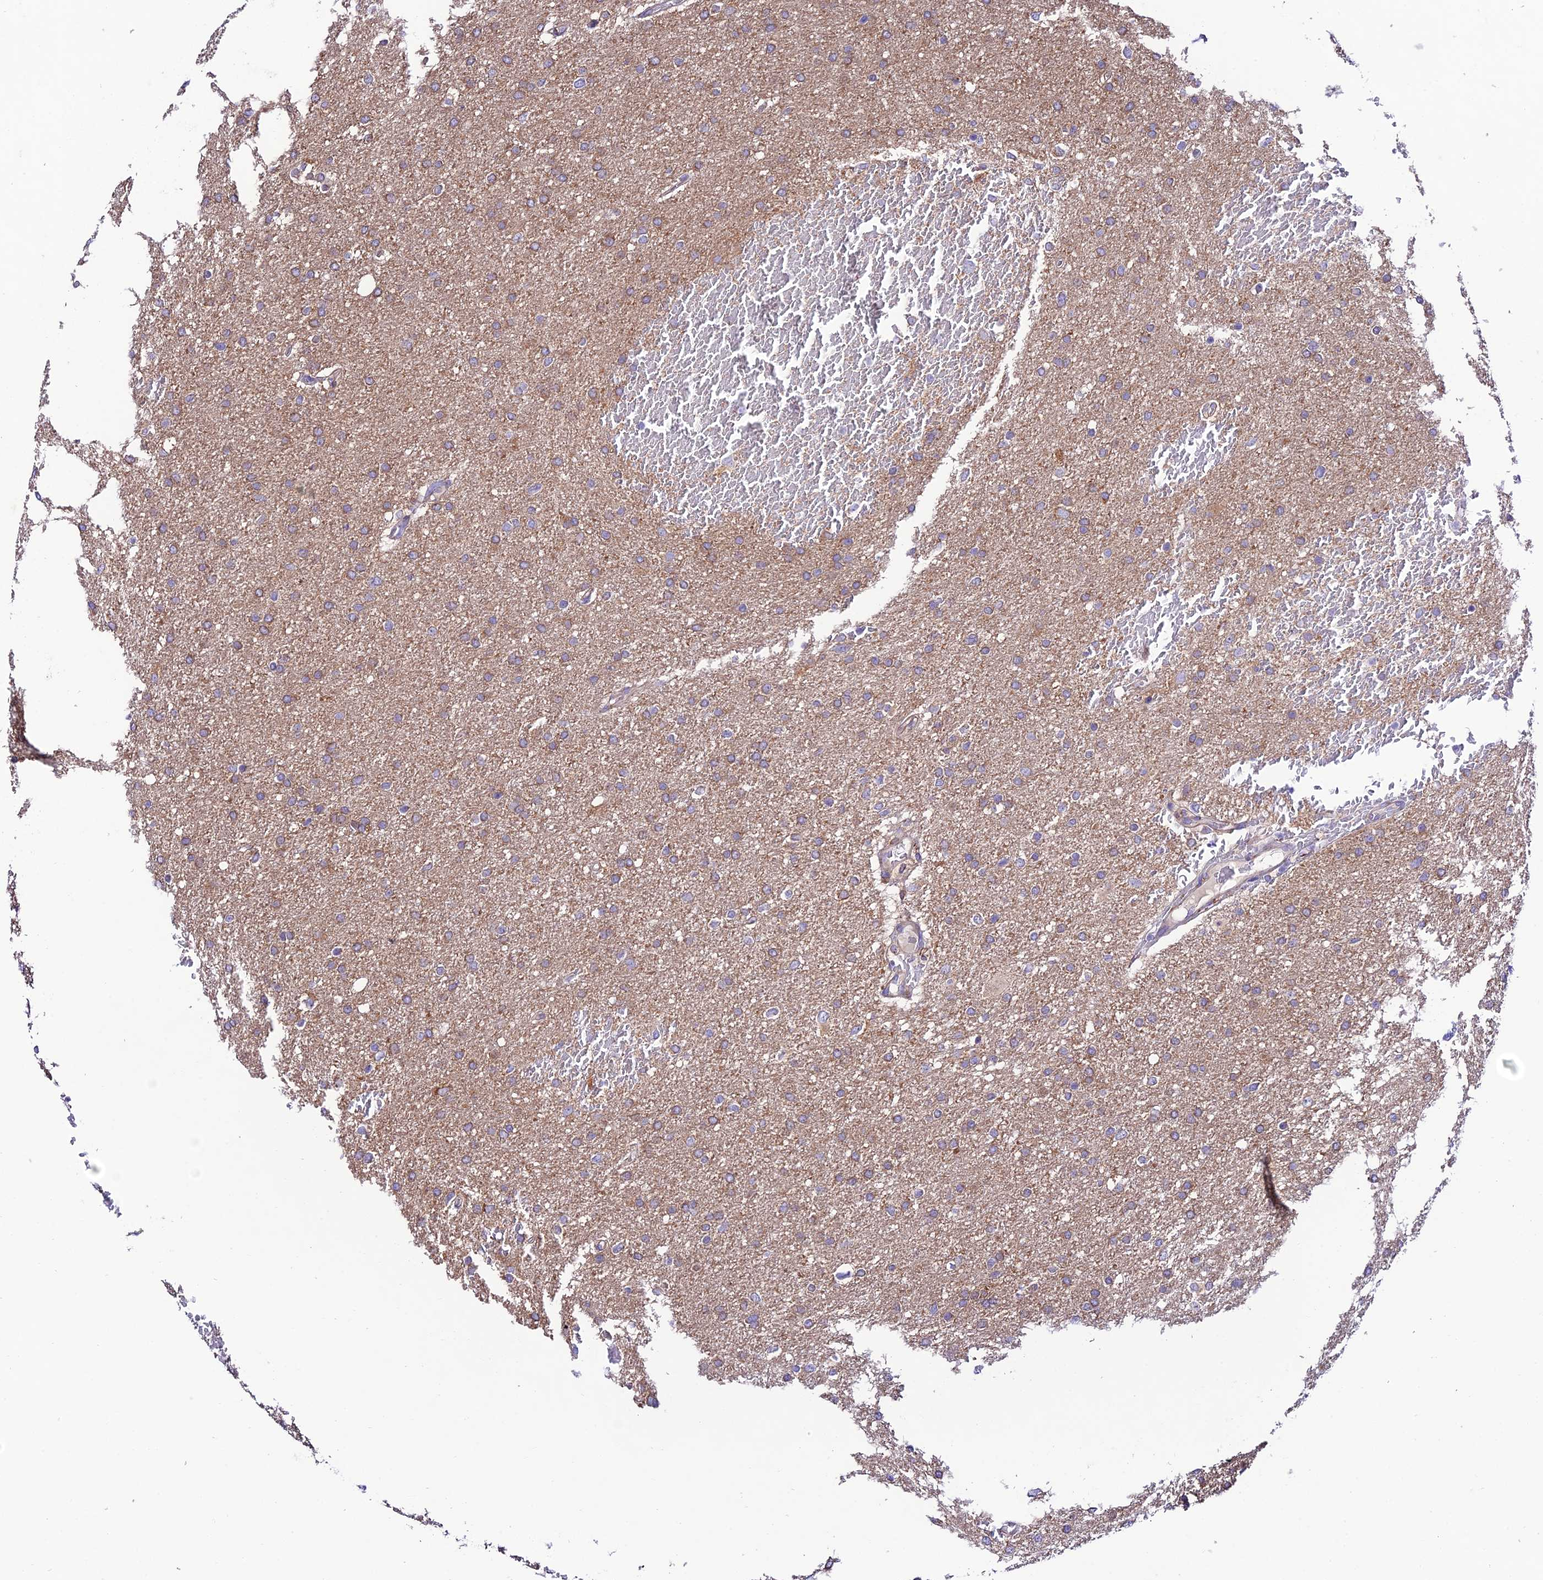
{"staining": {"intensity": "moderate", "quantity": "25%-75%", "location": "cytoplasmic/membranous"}, "tissue": "glioma", "cell_type": "Tumor cells", "image_type": "cancer", "snomed": [{"axis": "morphology", "description": "Glioma, malignant, High grade"}, {"axis": "topography", "description": "Cerebral cortex"}], "caption": "DAB immunohistochemical staining of human malignant glioma (high-grade) displays moderate cytoplasmic/membranous protein staining in approximately 25%-75% of tumor cells.", "gene": "LACTB2", "patient": {"sex": "female", "age": 36}}